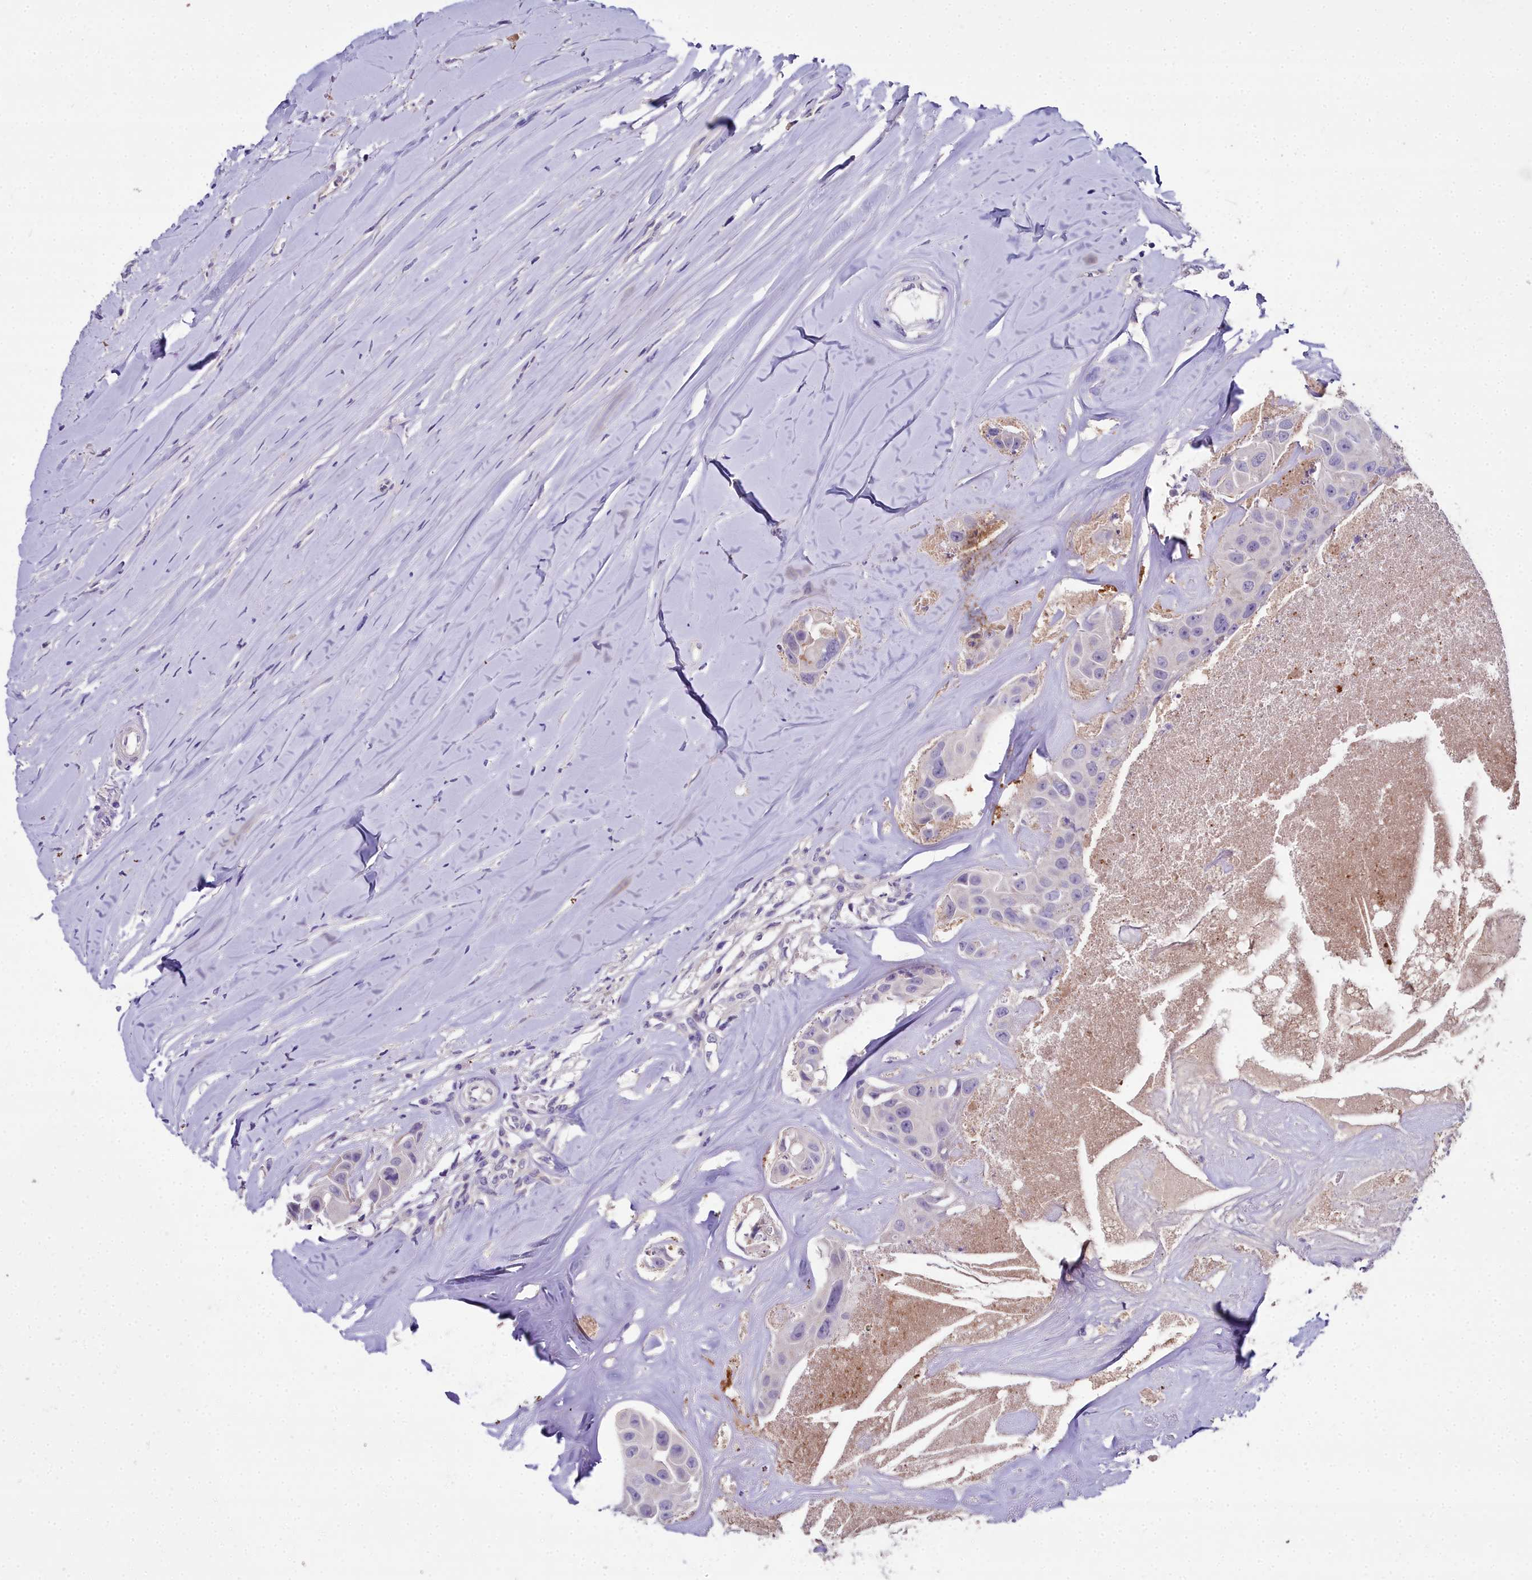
{"staining": {"intensity": "weak", "quantity": "<25%", "location": "cytoplasmic/membranous"}, "tissue": "head and neck cancer", "cell_type": "Tumor cells", "image_type": "cancer", "snomed": [{"axis": "morphology", "description": "Adenocarcinoma, NOS"}, {"axis": "morphology", "description": "Adenocarcinoma, metastatic, NOS"}, {"axis": "topography", "description": "Head-Neck"}], "caption": "Immunohistochemical staining of head and neck cancer reveals no significant staining in tumor cells. Brightfield microscopy of immunohistochemistry stained with DAB (brown) and hematoxylin (blue), captured at high magnification.", "gene": "NT5M", "patient": {"sex": "male", "age": 75}}